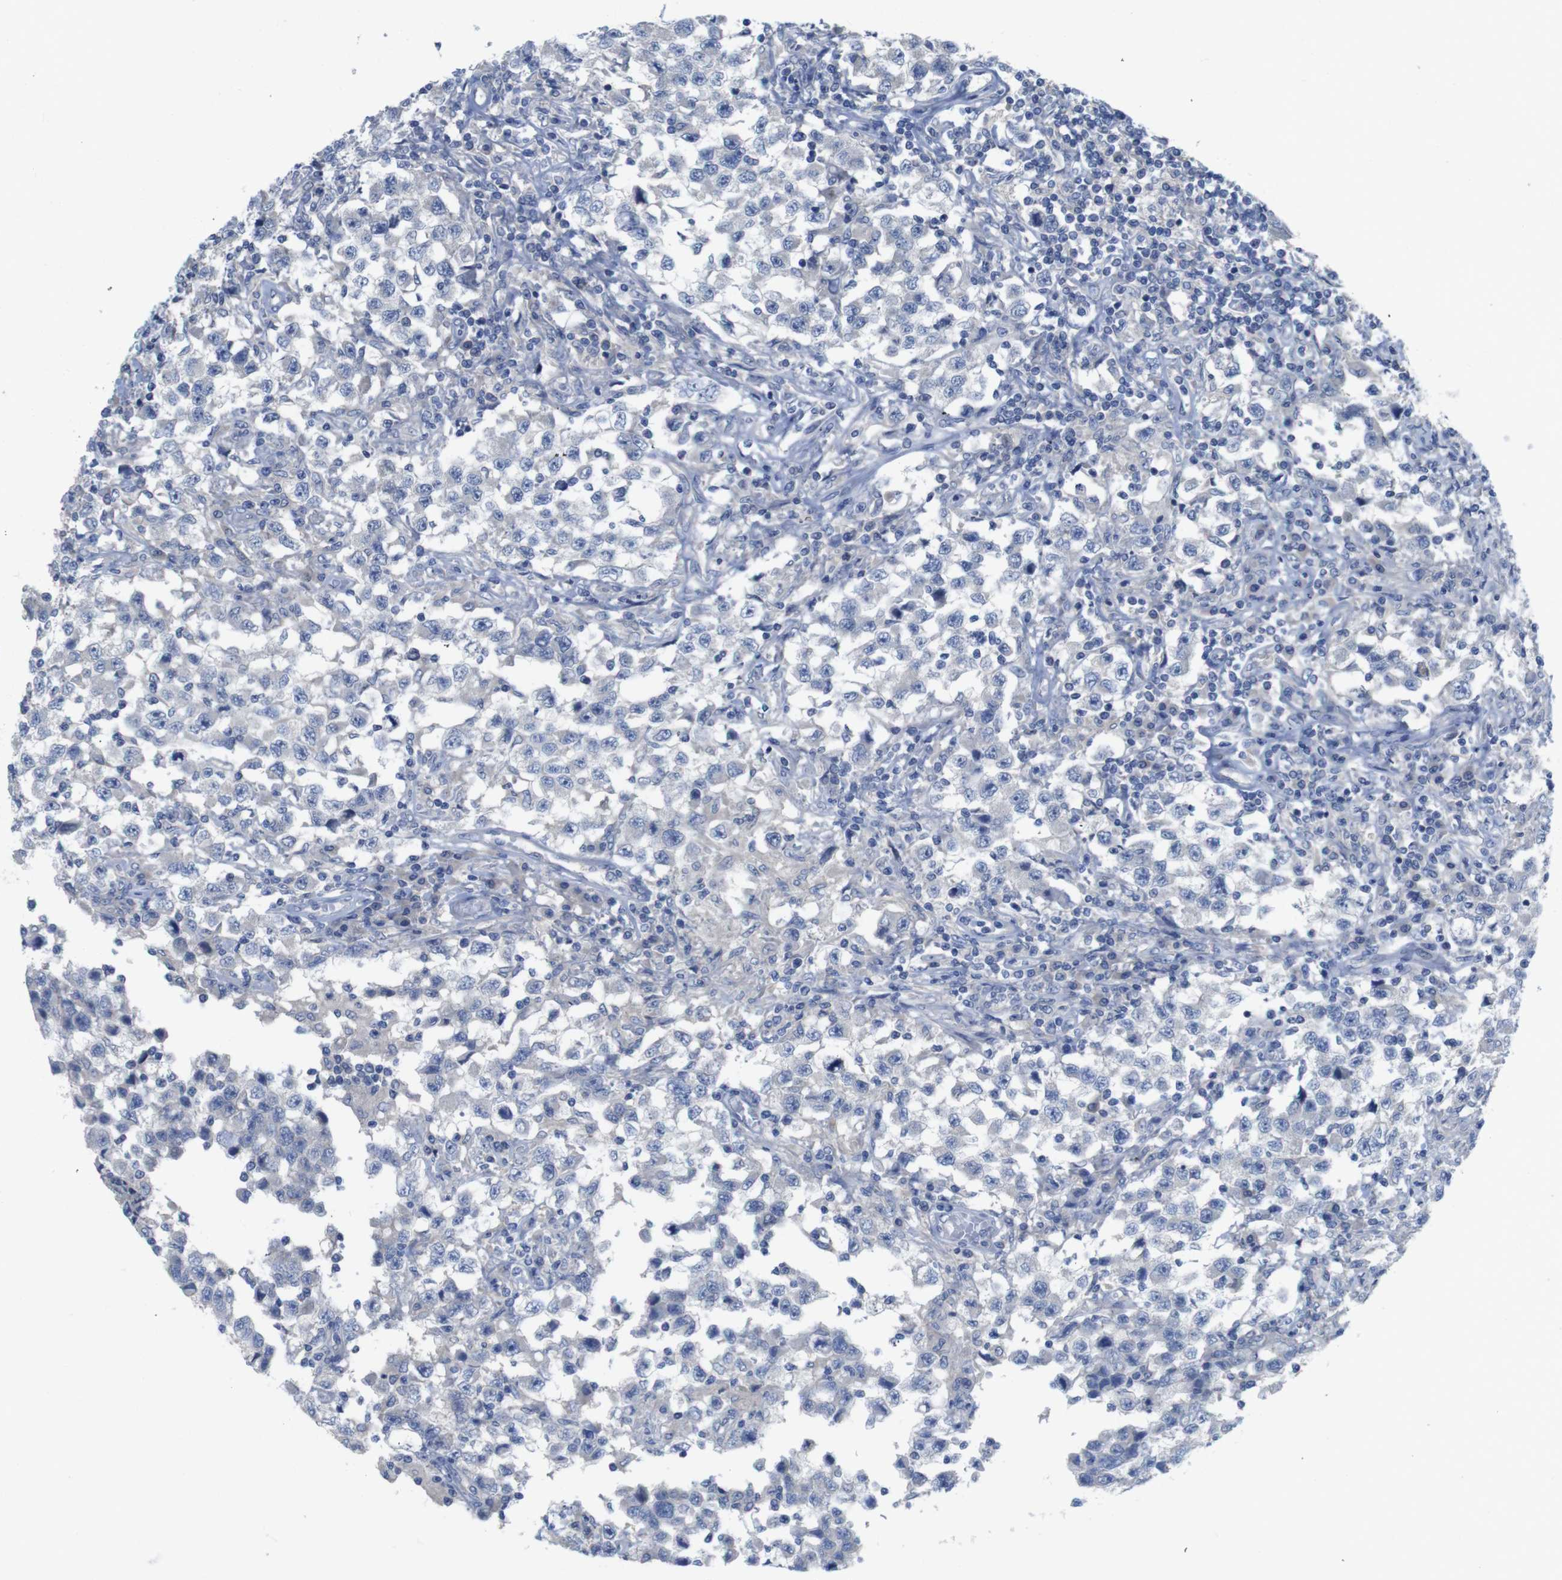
{"staining": {"intensity": "negative", "quantity": "none", "location": "none"}, "tissue": "testis cancer", "cell_type": "Tumor cells", "image_type": "cancer", "snomed": [{"axis": "morphology", "description": "Carcinoma, Embryonal, NOS"}, {"axis": "topography", "description": "Testis"}], "caption": "Tumor cells are negative for brown protein staining in testis cancer (embryonal carcinoma).", "gene": "KIDINS220", "patient": {"sex": "male", "age": 21}}